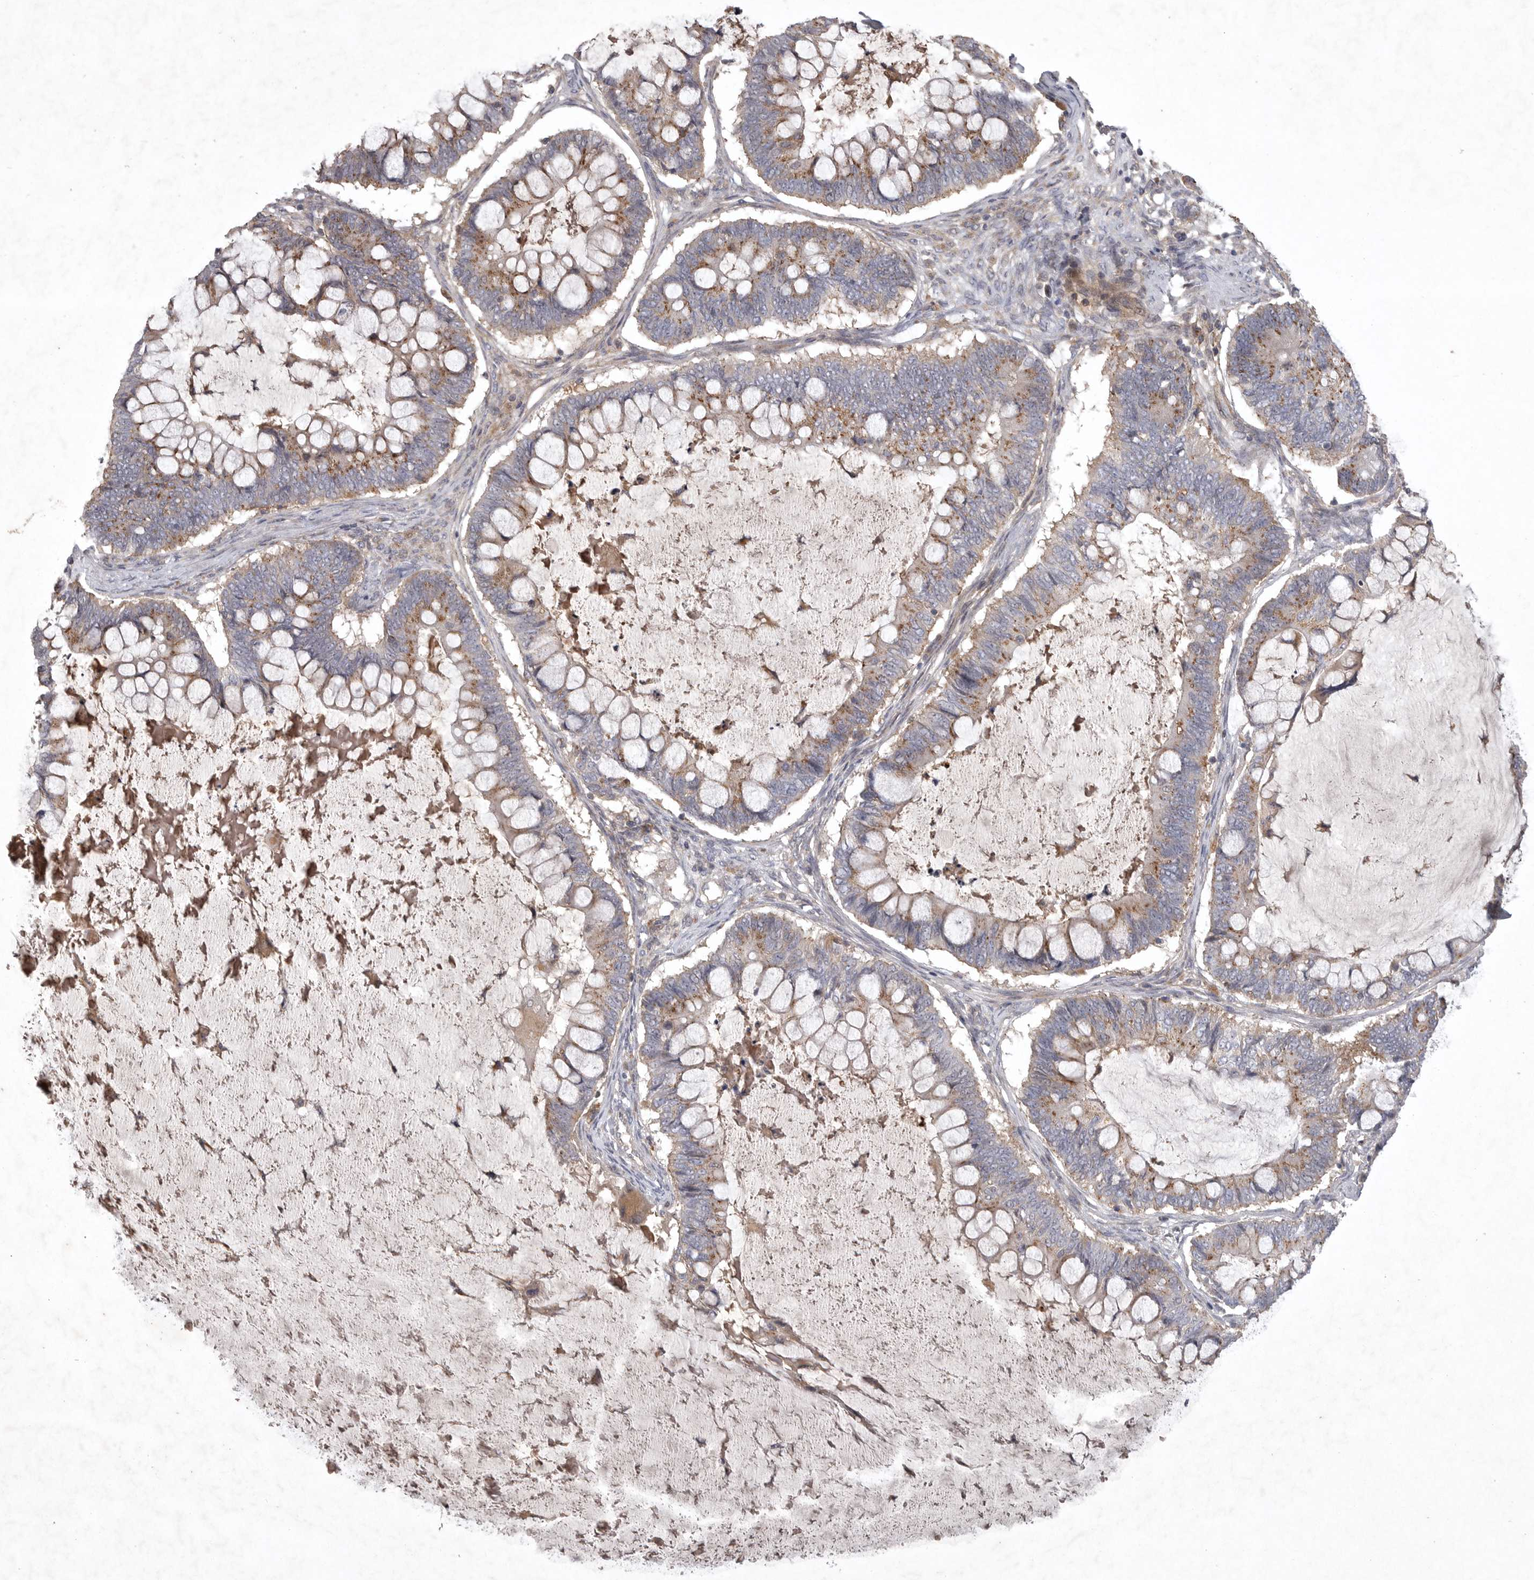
{"staining": {"intensity": "moderate", "quantity": "25%-75%", "location": "cytoplasmic/membranous"}, "tissue": "ovarian cancer", "cell_type": "Tumor cells", "image_type": "cancer", "snomed": [{"axis": "morphology", "description": "Cystadenocarcinoma, mucinous, NOS"}, {"axis": "topography", "description": "Ovary"}], "caption": "High-magnification brightfield microscopy of mucinous cystadenocarcinoma (ovarian) stained with DAB (brown) and counterstained with hematoxylin (blue). tumor cells exhibit moderate cytoplasmic/membranous positivity is identified in about25%-75% of cells.", "gene": "LAMTOR3", "patient": {"sex": "female", "age": 61}}